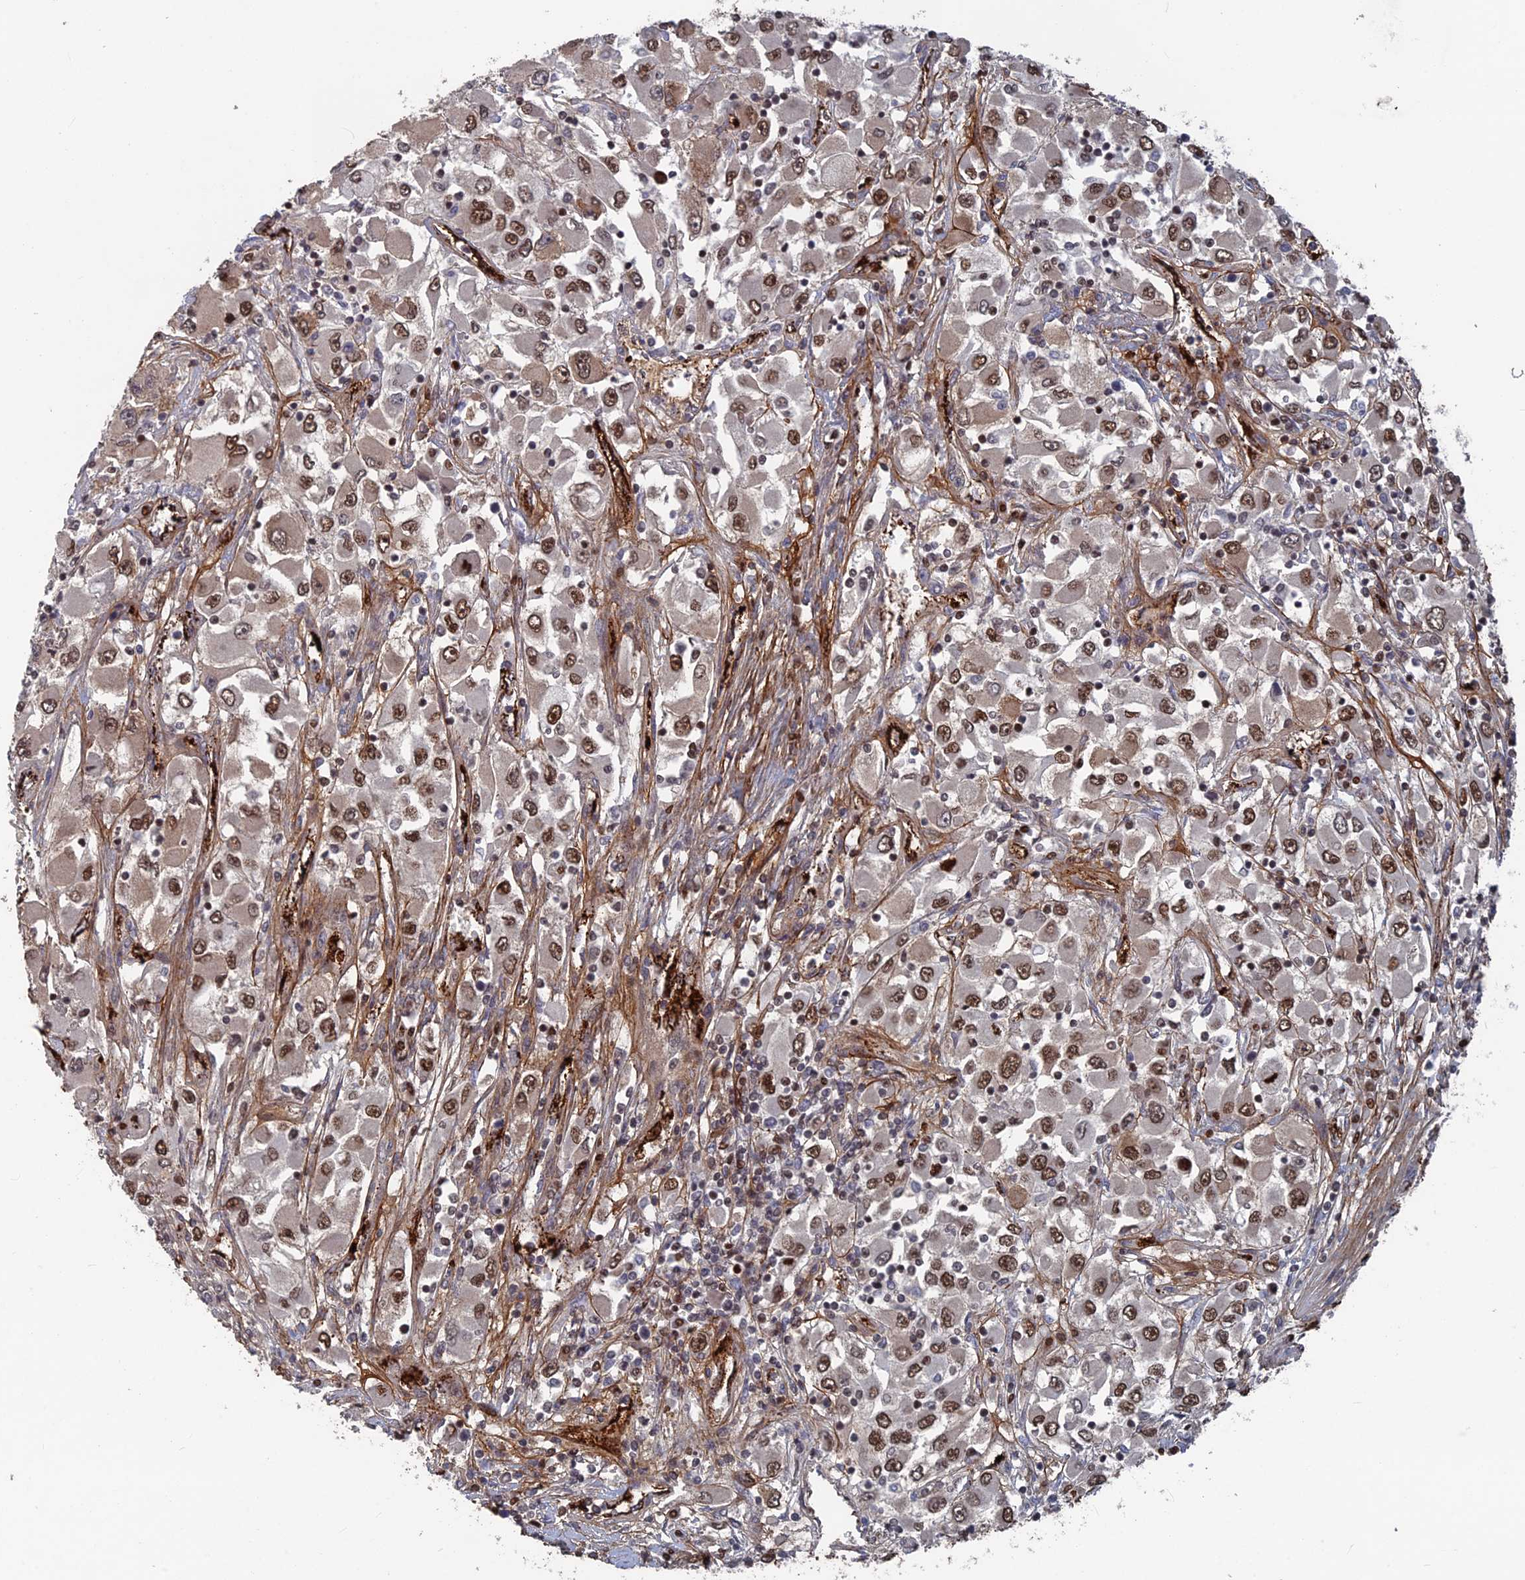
{"staining": {"intensity": "moderate", "quantity": ">75%", "location": "nuclear"}, "tissue": "renal cancer", "cell_type": "Tumor cells", "image_type": "cancer", "snomed": [{"axis": "morphology", "description": "Adenocarcinoma, NOS"}, {"axis": "topography", "description": "Kidney"}], "caption": "This photomicrograph exhibits IHC staining of adenocarcinoma (renal), with medium moderate nuclear expression in about >75% of tumor cells.", "gene": "SH3D21", "patient": {"sex": "female", "age": 52}}